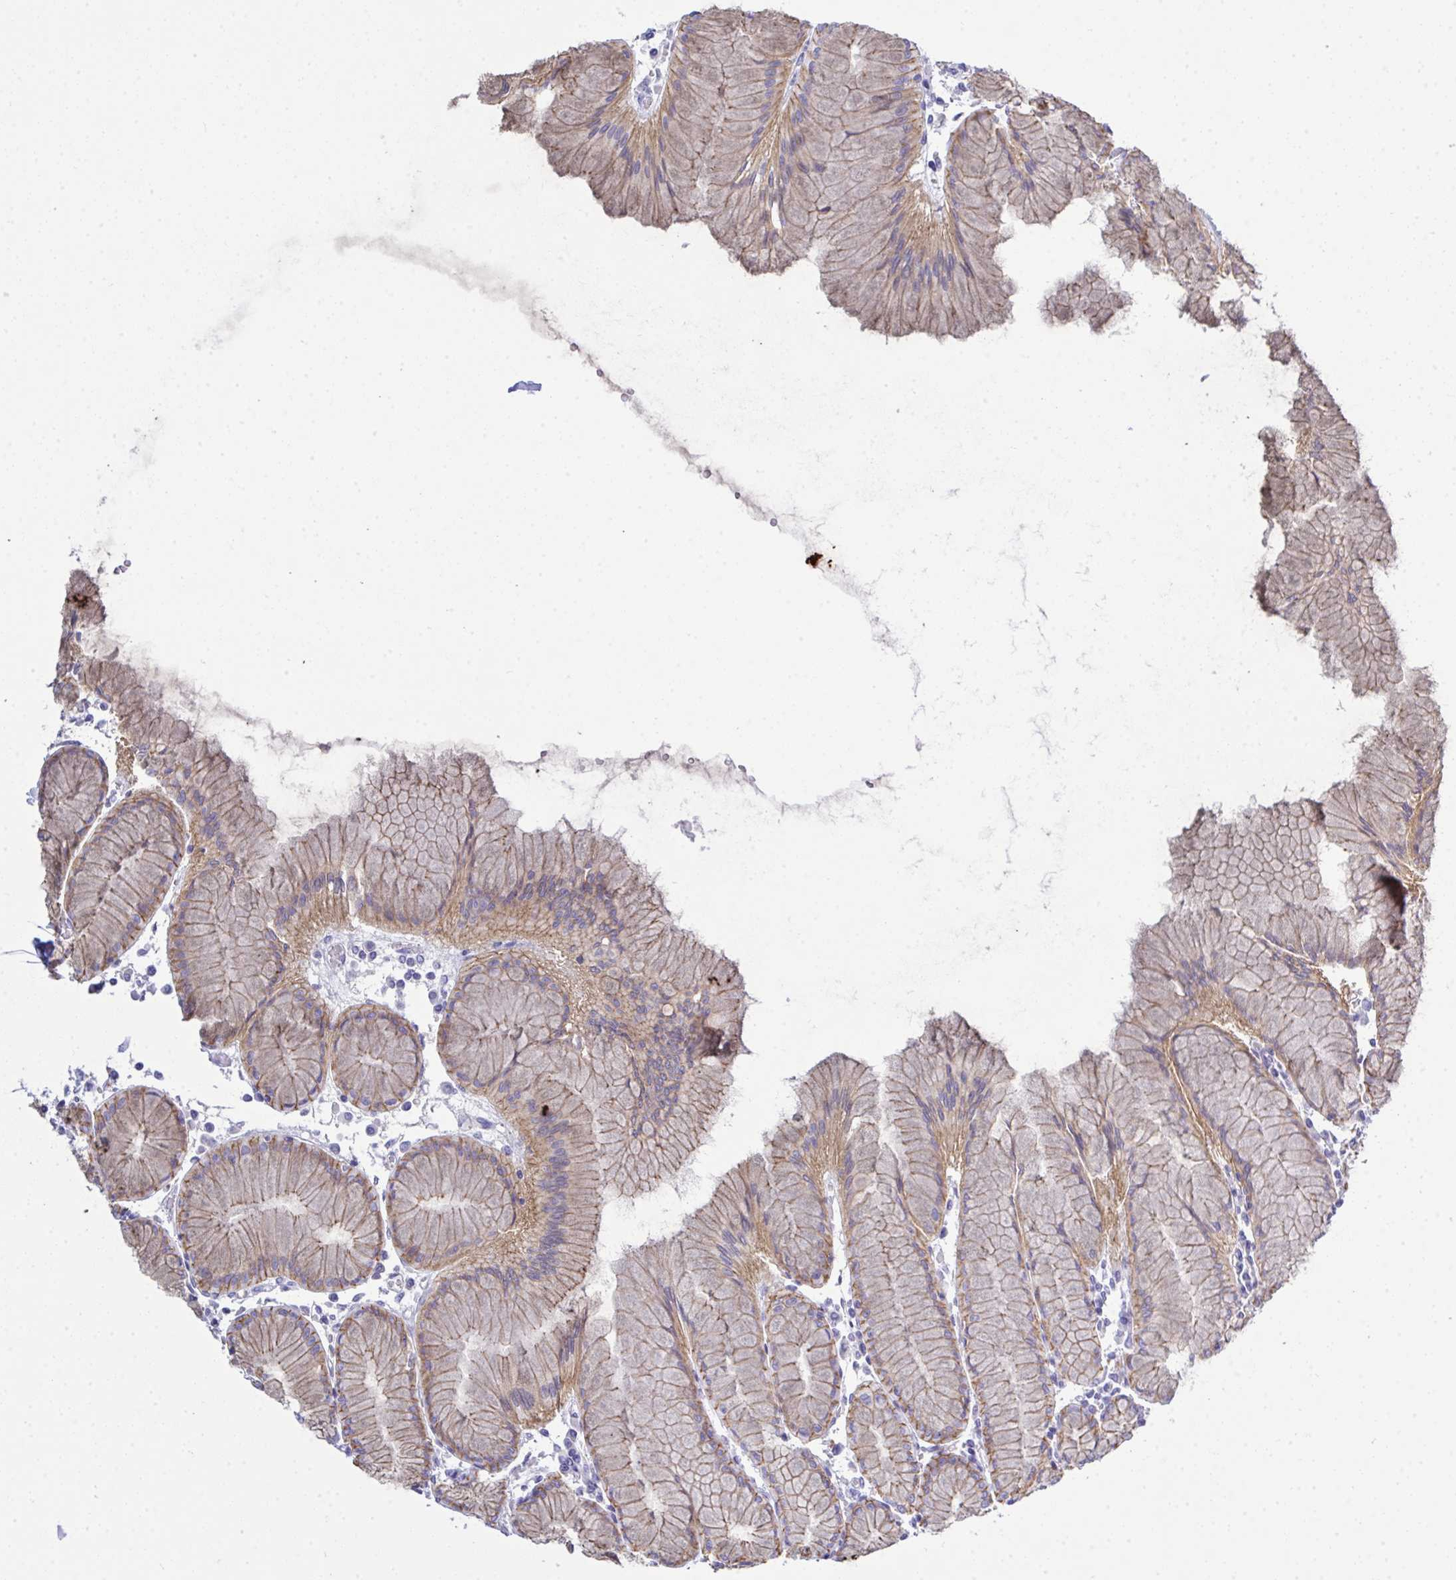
{"staining": {"intensity": "weak", "quantity": "25%-75%", "location": "cytoplasmic/membranous"}, "tissue": "stomach", "cell_type": "Glandular cells", "image_type": "normal", "snomed": [{"axis": "morphology", "description": "Normal tissue, NOS"}, {"axis": "topography", "description": "Stomach"}], "caption": "Benign stomach shows weak cytoplasmic/membranous expression in approximately 25%-75% of glandular cells, visualized by immunohistochemistry.", "gene": "GLB1L2", "patient": {"sex": "female", "age": 57}}